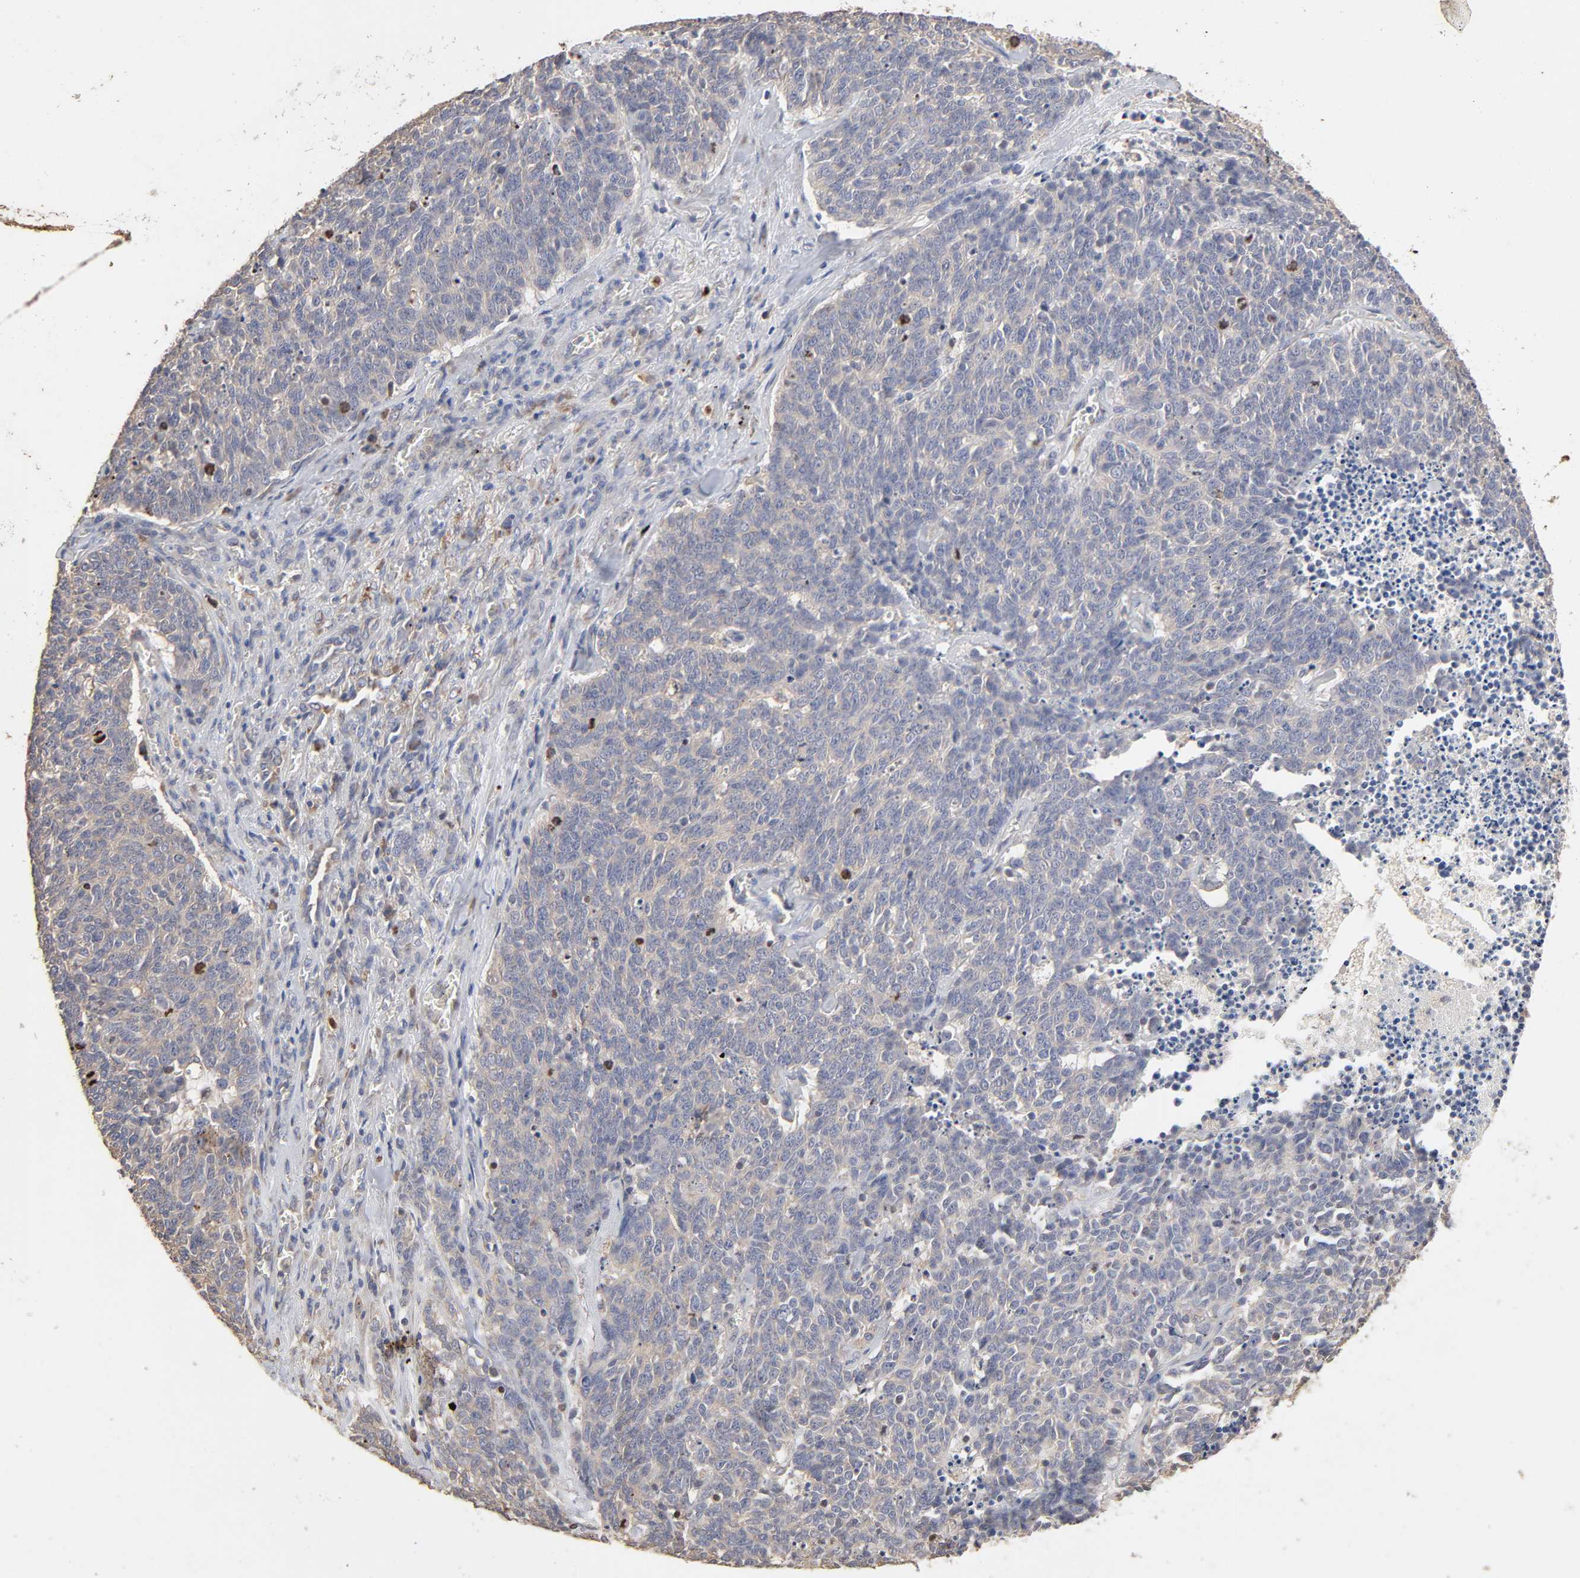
{"staining": {"intensity": "weak", "quantity": "<25%", "location": "cytoplasmic/membranous"}, "tissue": "lung cancer", "cell_type": "Tumor cells", "image_type": "cancer", "snomed": [{"axis": "morphology", "description": "Neoplasm, malignant, NOS"}, {"axis": "topography", "description": "Lung"}], "caption": "Lung cancer (neoplasm (malignant)) was stained to show a protein in brown. There is no significant positivity in tumor cells. The staining is performed using DAB (3,3'-diaminobenzidine) brown chromogen with nuclei counter-stained in using hematoxylin.", "gene": "EIF4G2", "patient": {"sex": "female", "age": 58}}